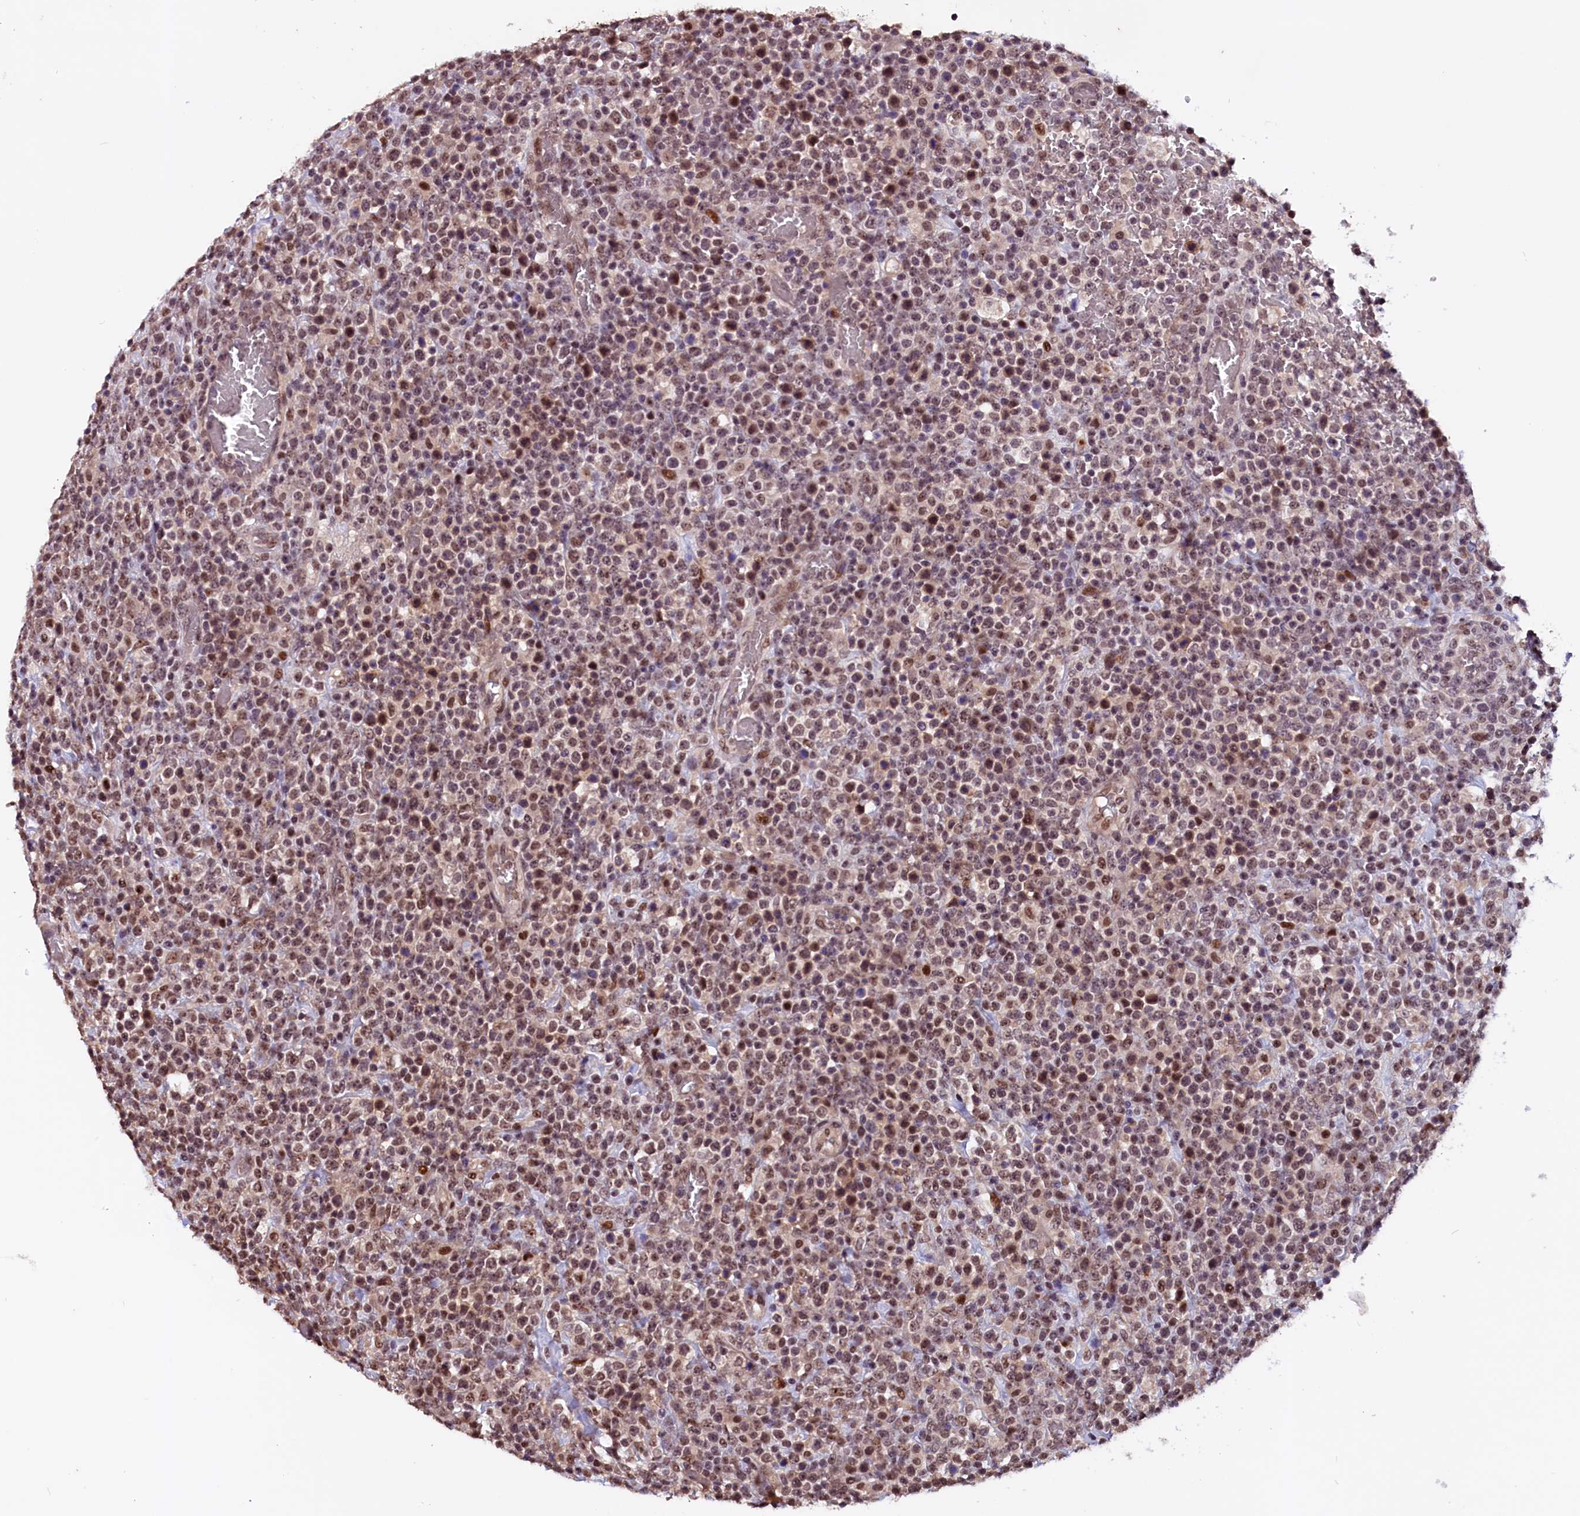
{"staining": {"intensity": "moderate", "quantity": ">75%", "location": "nuclear"}, "tissue": "lymphoma", "cell_type": "Tumor cells", "image_type": "cancer", "snomed": [{"axis": "morphology", "description": "Malignant lymphoma, non-Hodgkin's type, High grade"}, {"axis": "topography", "description": "Colon"}], "caption": "Protein expression analysis of lymphoma demonstrates moderate nuclear staining in approximately >75% of tumor cells. The protein is stained brown, and the nuclei are stained in blue (DAB (3,3'-diaminobenzidine) IHC with brightfield microscopy, high magnification).", "gene": "RNMT", "patient": {"sex": "female", "age": 53}}